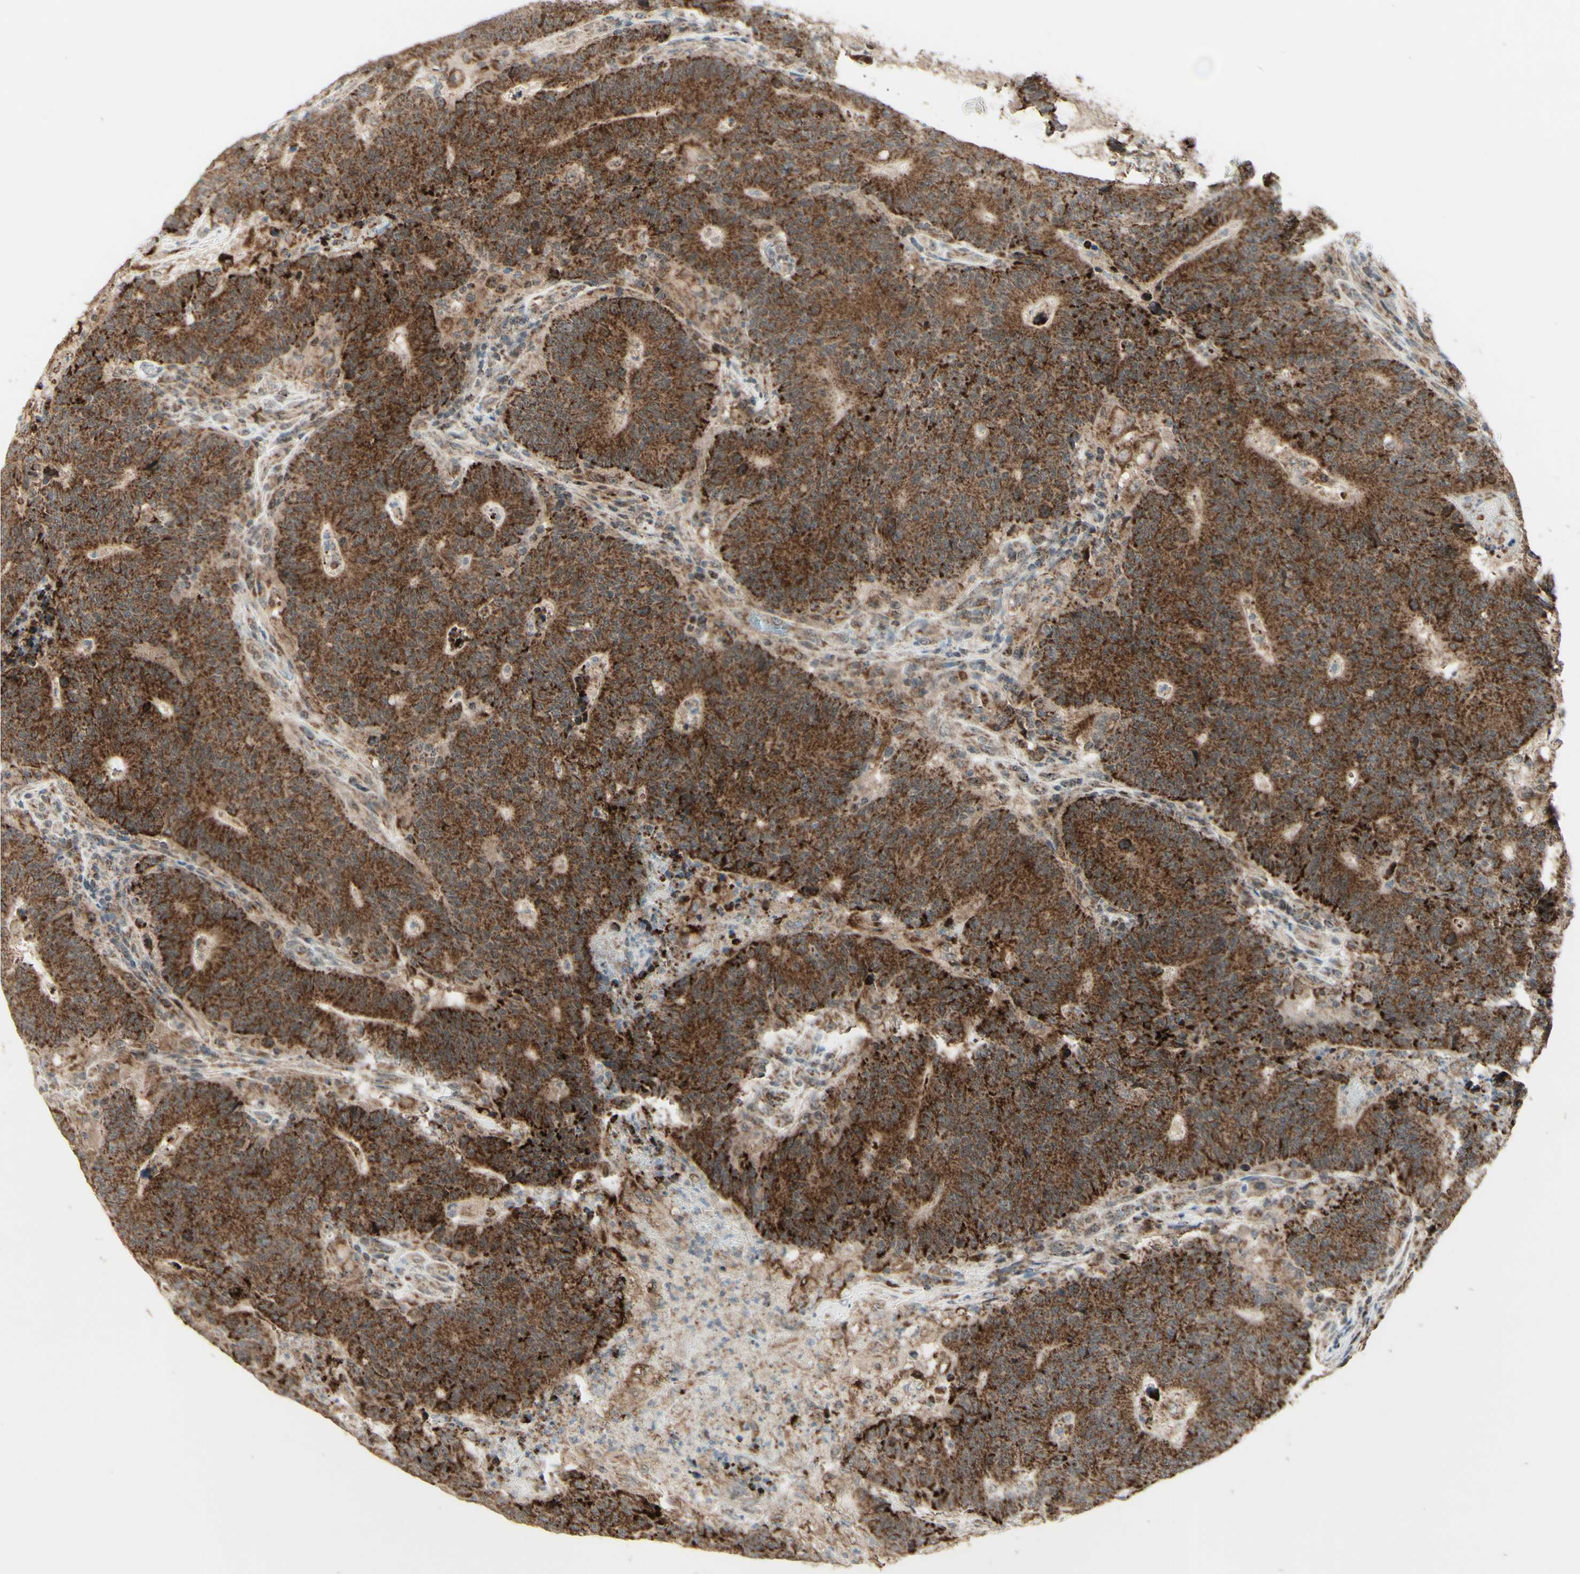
{"staining": {"intensity": "strong", "quantity": ">75%", "location": "cytoplasmic/membranous"}, "tissue": "colorectal cancer", "cell_type": "Tumor cells", "image_type": "cancer", "snomed": [{"axis": "morphology", "description": "Normal tissue, NOS"}, {"axis": "morphology", "description": "Adenocarcinoma, NOS"}, {"axis": "topography", "description": "Colon"}], "caption": "Adenocarcinoma (colorectal) stained with DAB (3,3'-diaminobenzidine) IHC displays high levels of strong cytoplasmic/membranous positivity in approximately >75% of tumor cells.", "gene": "DHRS3", "patient": {"sex": "female", "age": 75}}